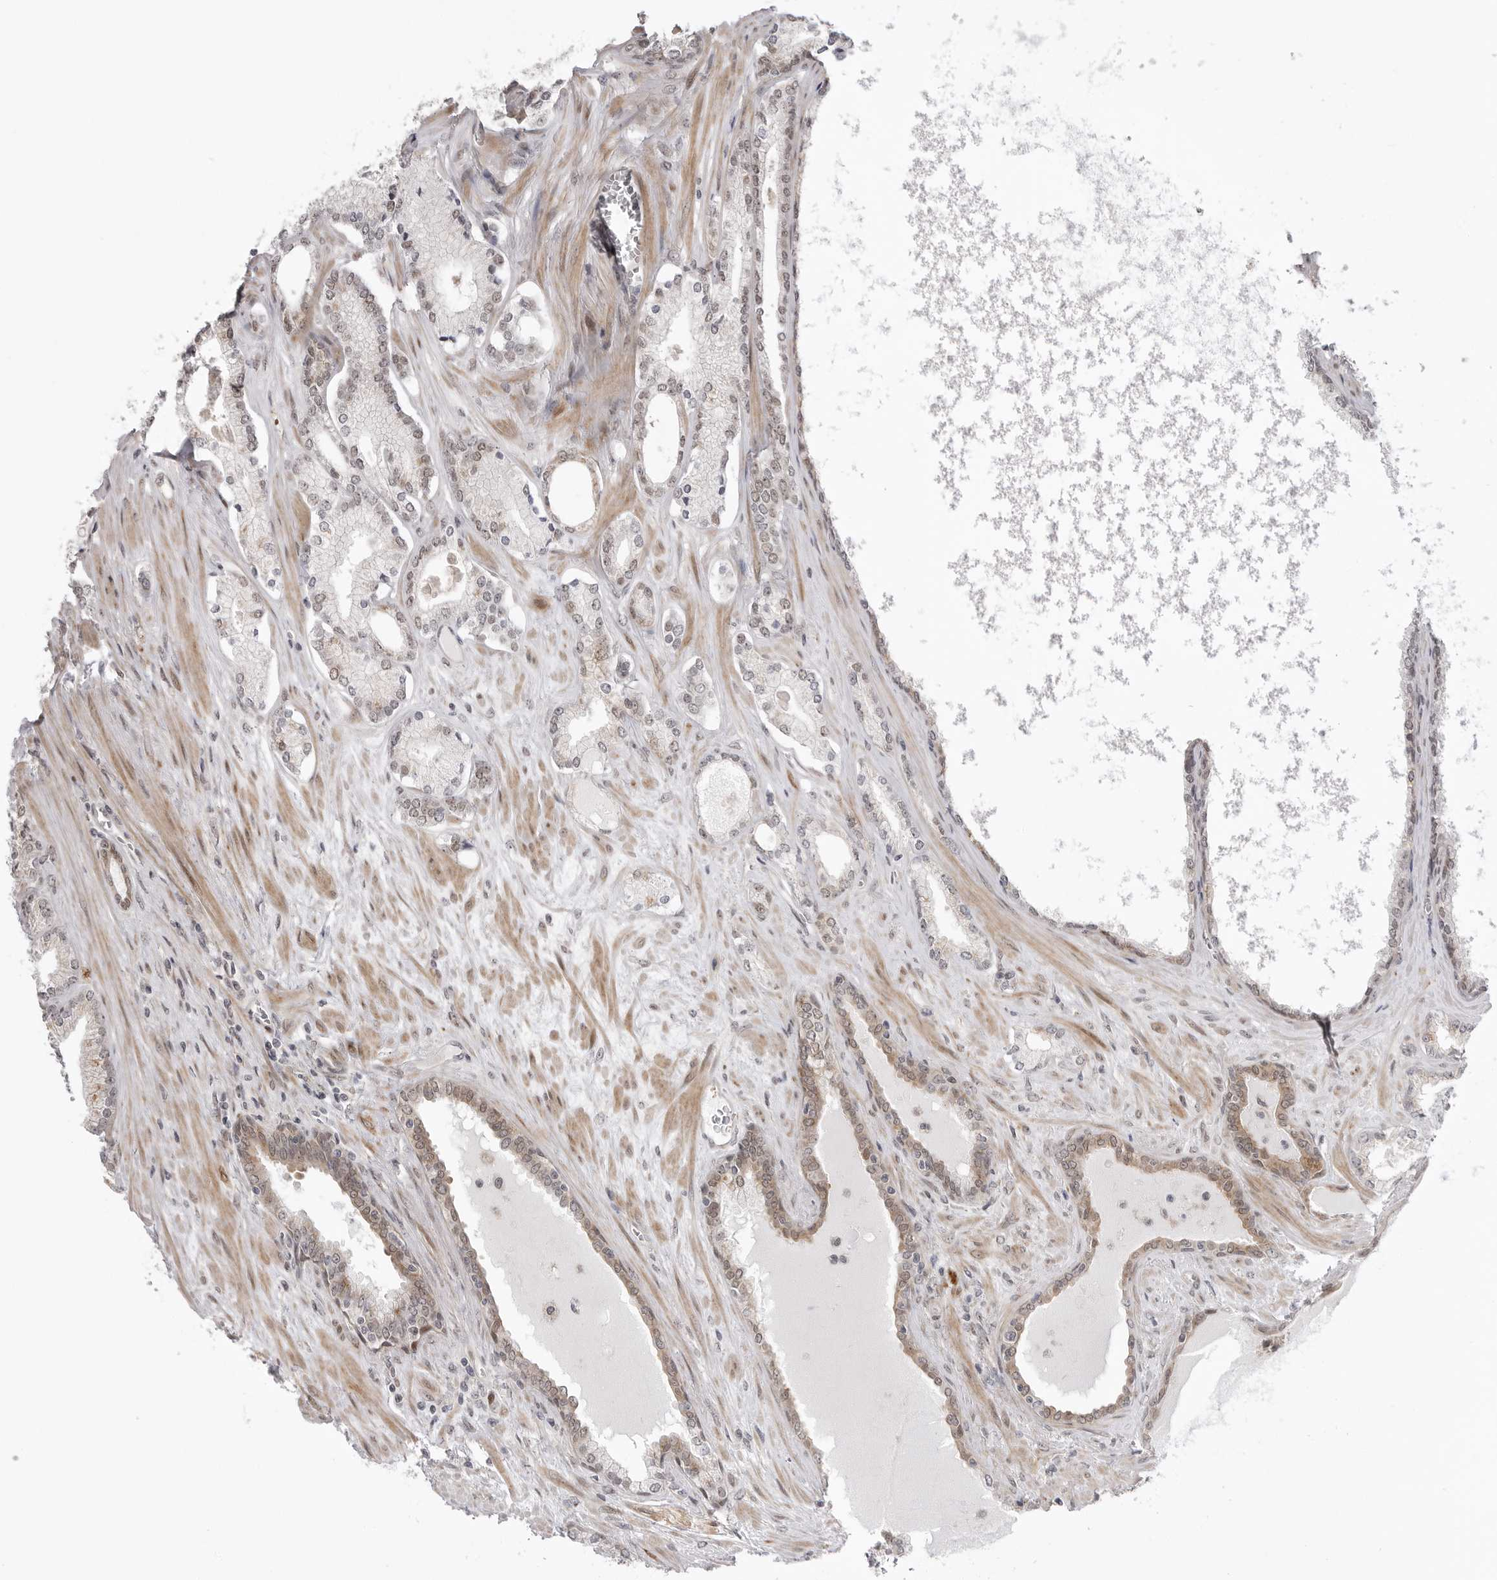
{"staining": {"intensity": "moderate", "quantity": ">75%", "location": "cytoplasmic/membranous,nuclear"}, "tissue": "prostate cancer", "cell_type": "Tumor cells", "image_type": "cancer", "snomed": [{"axis": "morphology", "description": "Adenocarcinoma, Low grade"}, {"axis": "topography", "description": "Prostate"}], "caption": "A medium amount of moderate cytoplasmic/membranous and nuclear staining is appreciated in about >75% of tumor cells in prostate adenocarcinoma (low-grade) tissue.", "gene": "GGT6", "patient": {"sex": "male", "age": 70}}